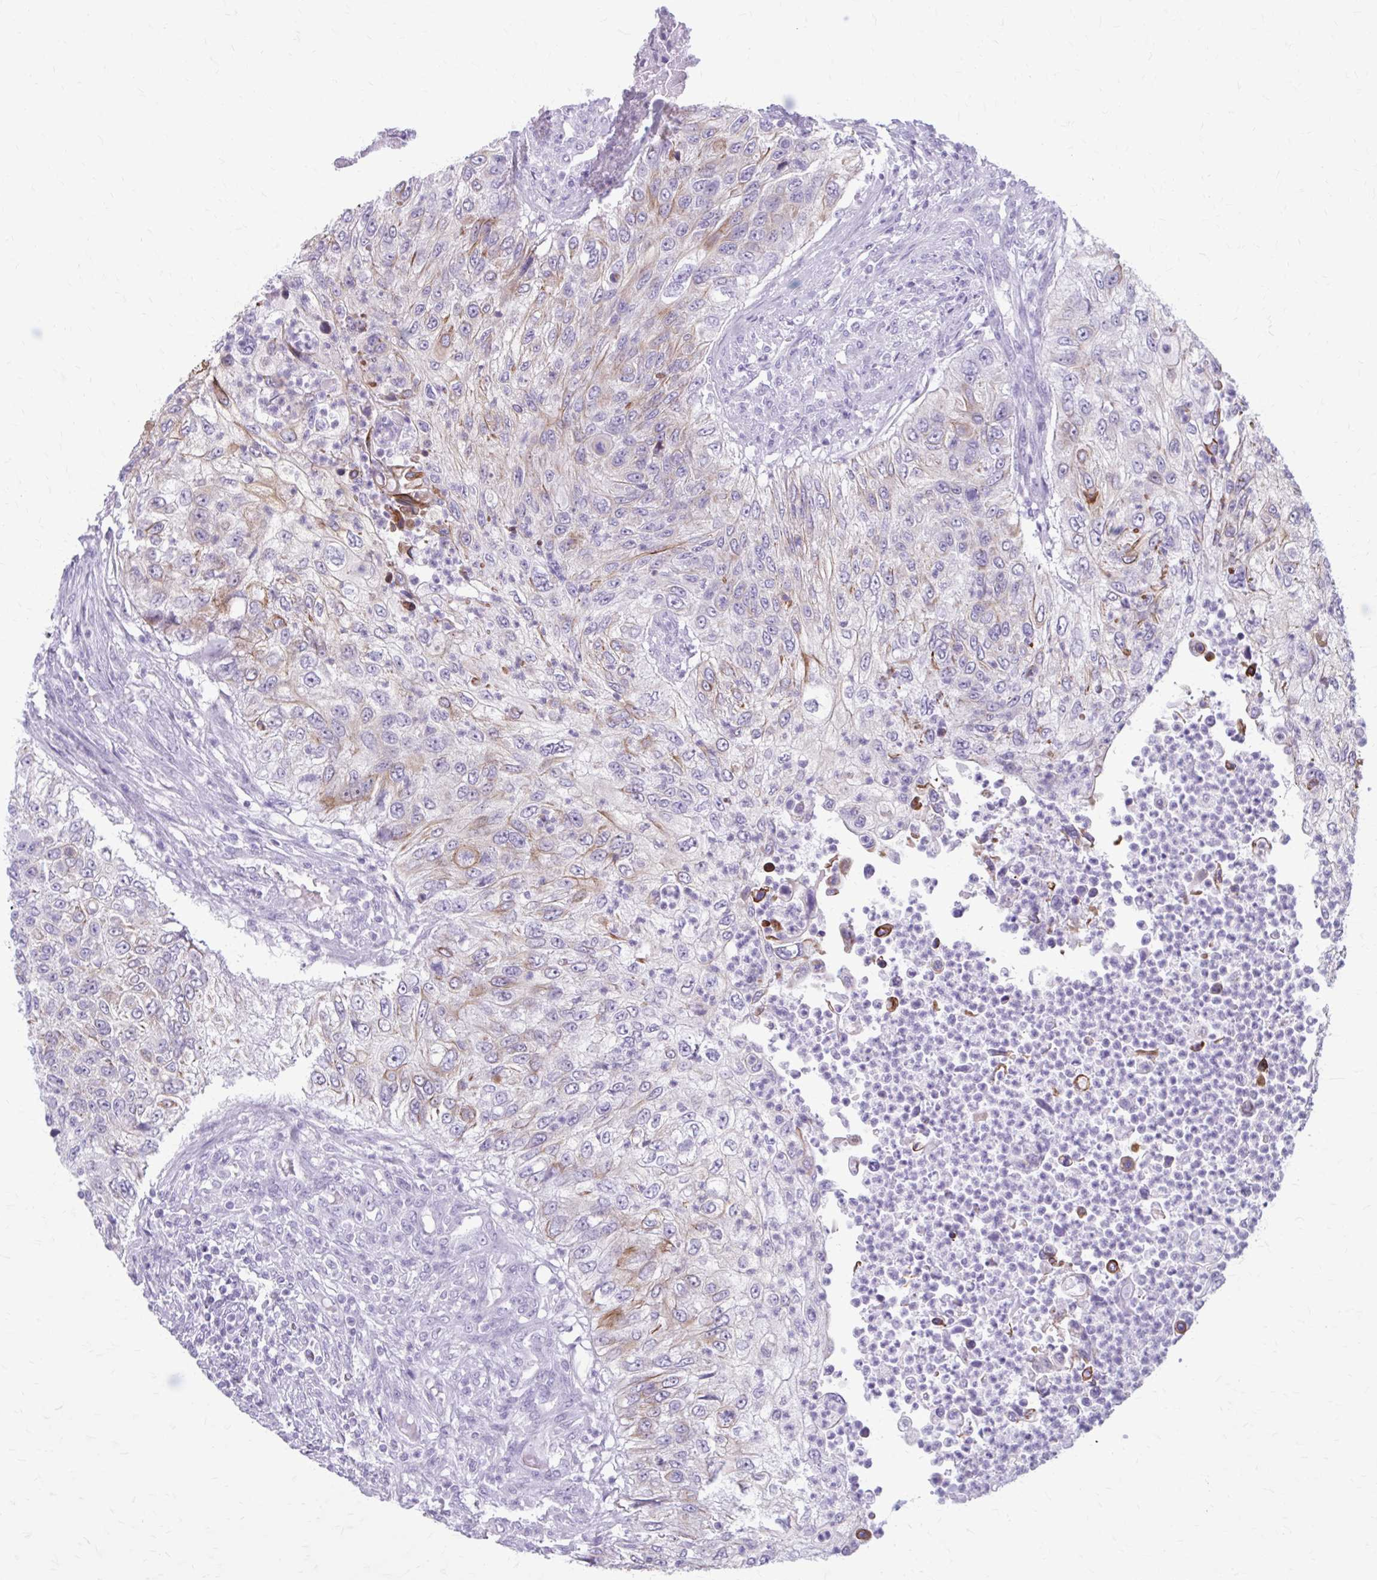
{"staining": {"intensity": "moderate", "quantity": "25%-75%", "location": "cytoplasmic/membranous"}, "tissue": "urothelial cancer", "cell_type": "Tumor cells", "image_type": "cancer", "snomed": [{"axis": "morphology", "description": "Urothelial carcinoma, High grade"}, {"axis": "topography", "description": "Urinary bladder"}], "caption": "Immunohistochemical staining of urothelial carcinoma (high-grade) exhibits medium levels of moderate cytoplasmic/membranous expression in about 25%-75% of tumor cells. (brown staining indicates protein expression, while blue staining denotes nuclei).", "gene": "KRT5", "patient": {"sex": "female", "age": 60}}